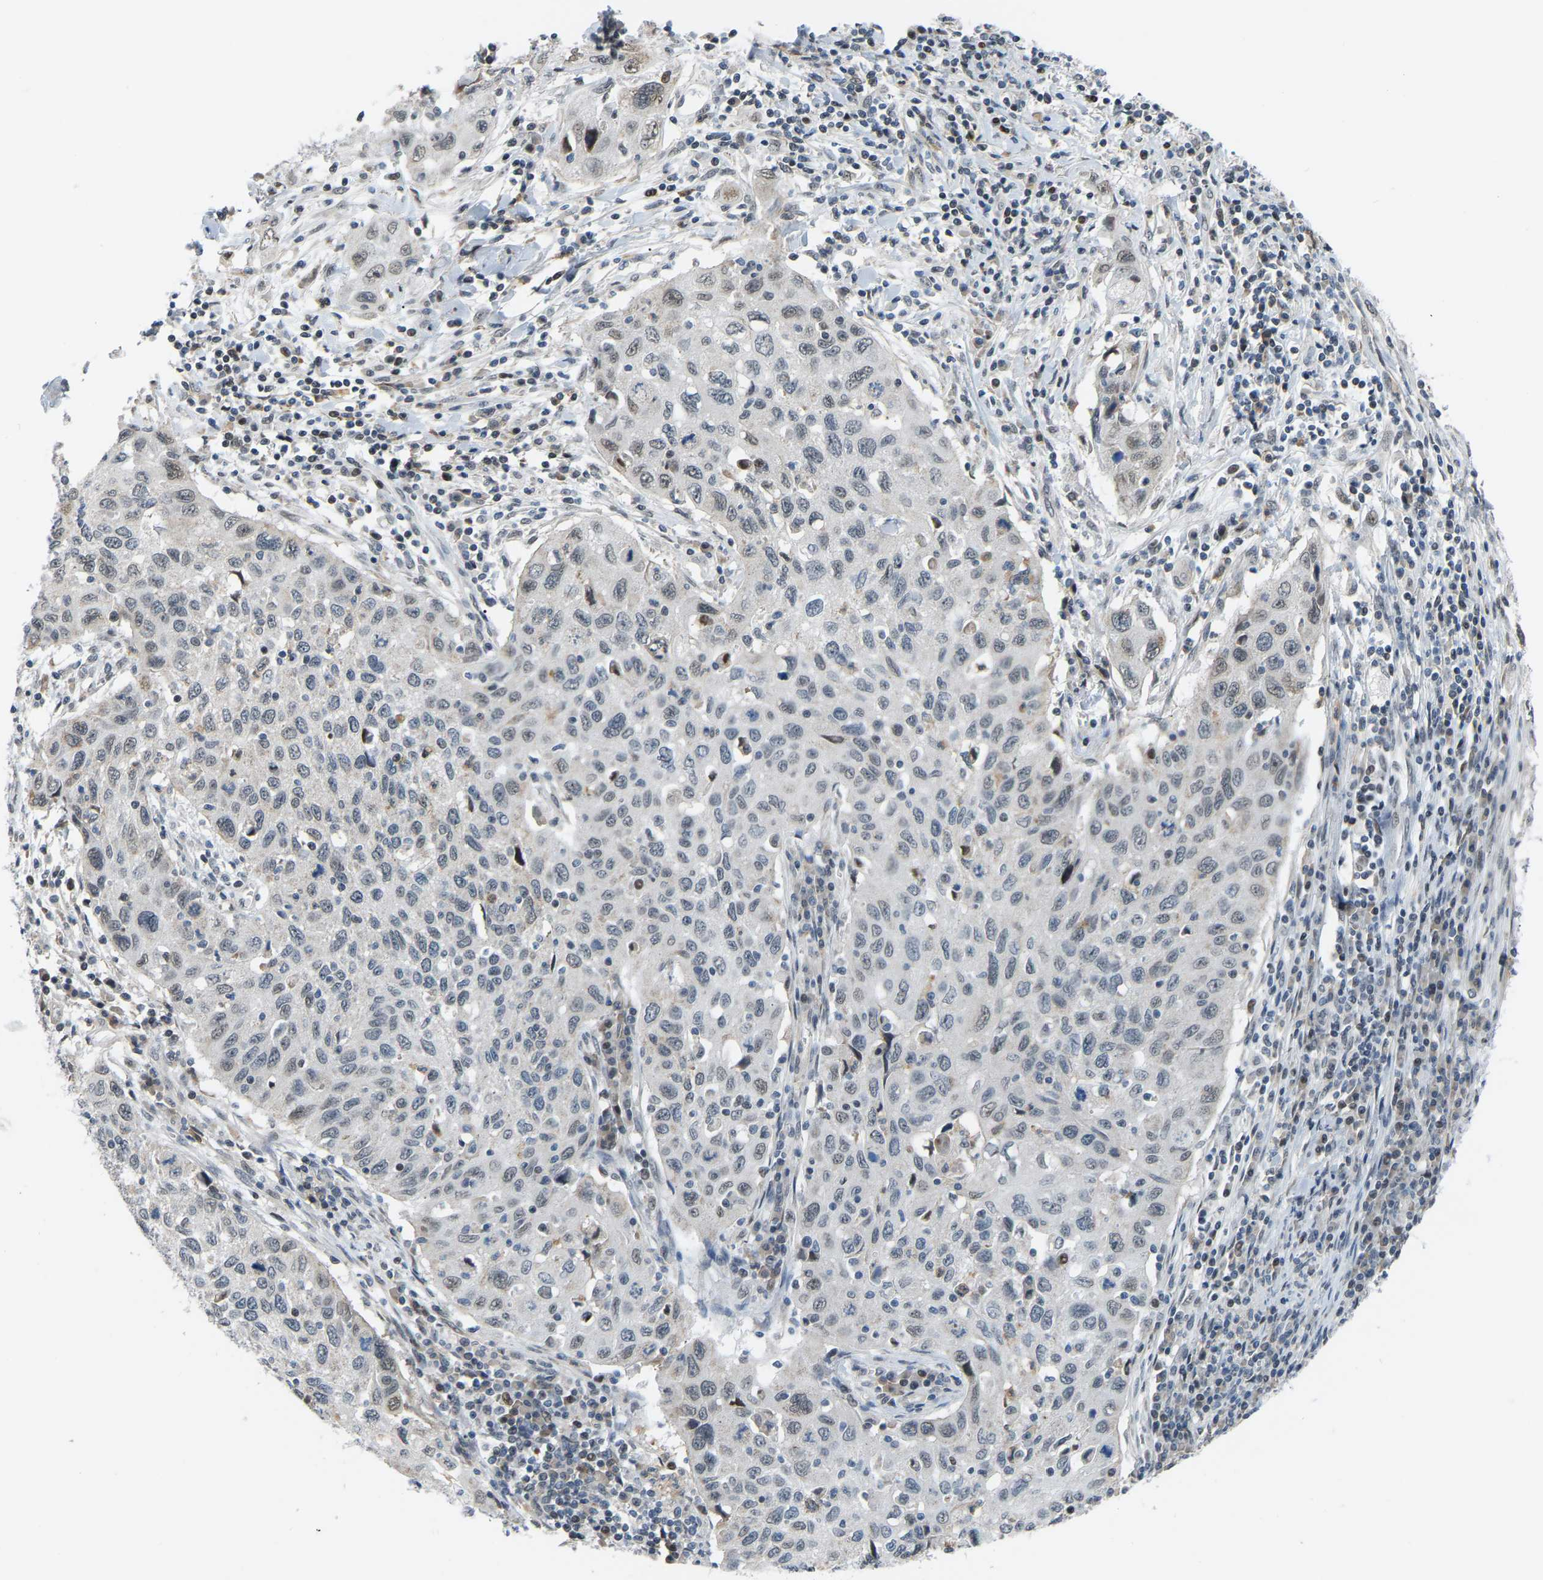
{"staining": {"intensity": "negative", "quantity": "none", "location": "none"}, "tissue": "cervical cancer", "cell_type": "Tumor cells", "image_type": "cancer", "snomed": [{"axis": "morphology", "description": "Squamous cell carcinoma, NOS"}, {"axis": "topography", "description": "Cervix"}], "caption": "There is no significant staining in tumor cells of cervical cancer (squamous cell carcinoma).", "gene": "CROT", "patient": {"sex": "female", "age": 53}}